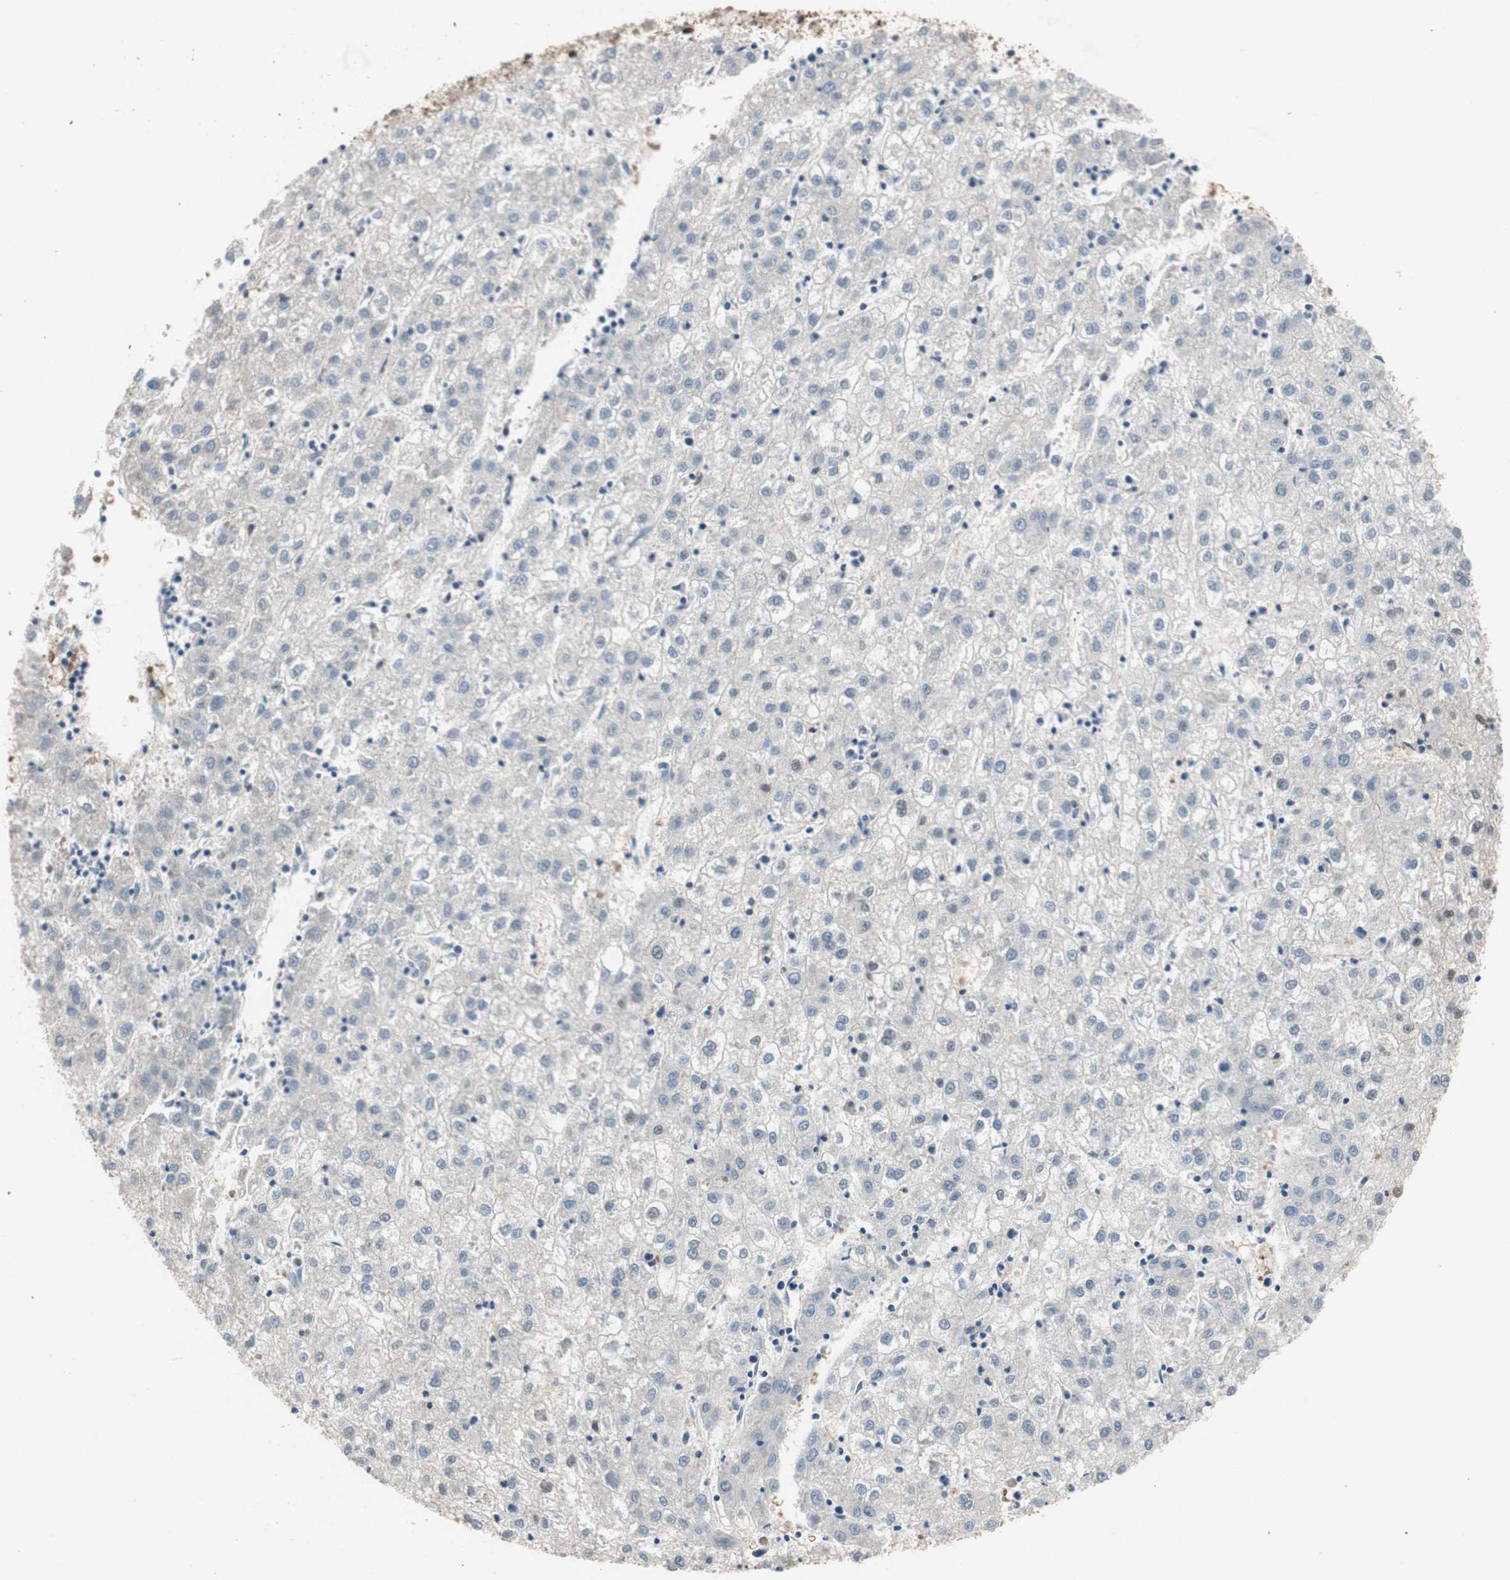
{"staining": {"intensity": "negative", "quantity": "none", "location": "none"}, "tissue": "liver cancer", "cell_type": "Tumor cells", "image_type": "cancer", "snomed": [{"axis": "morphology", "description": "Carcinoma, Hepatocellular, NOS"}, {"axis": "topography", "description": "Liver"}], "caption": "Immunohistochemistry of human liver hepatocellular carcinoma shows no staining in tumor cells.", "gene": "SERPINB5", "patient": {"sex": "male", "age": 72}}